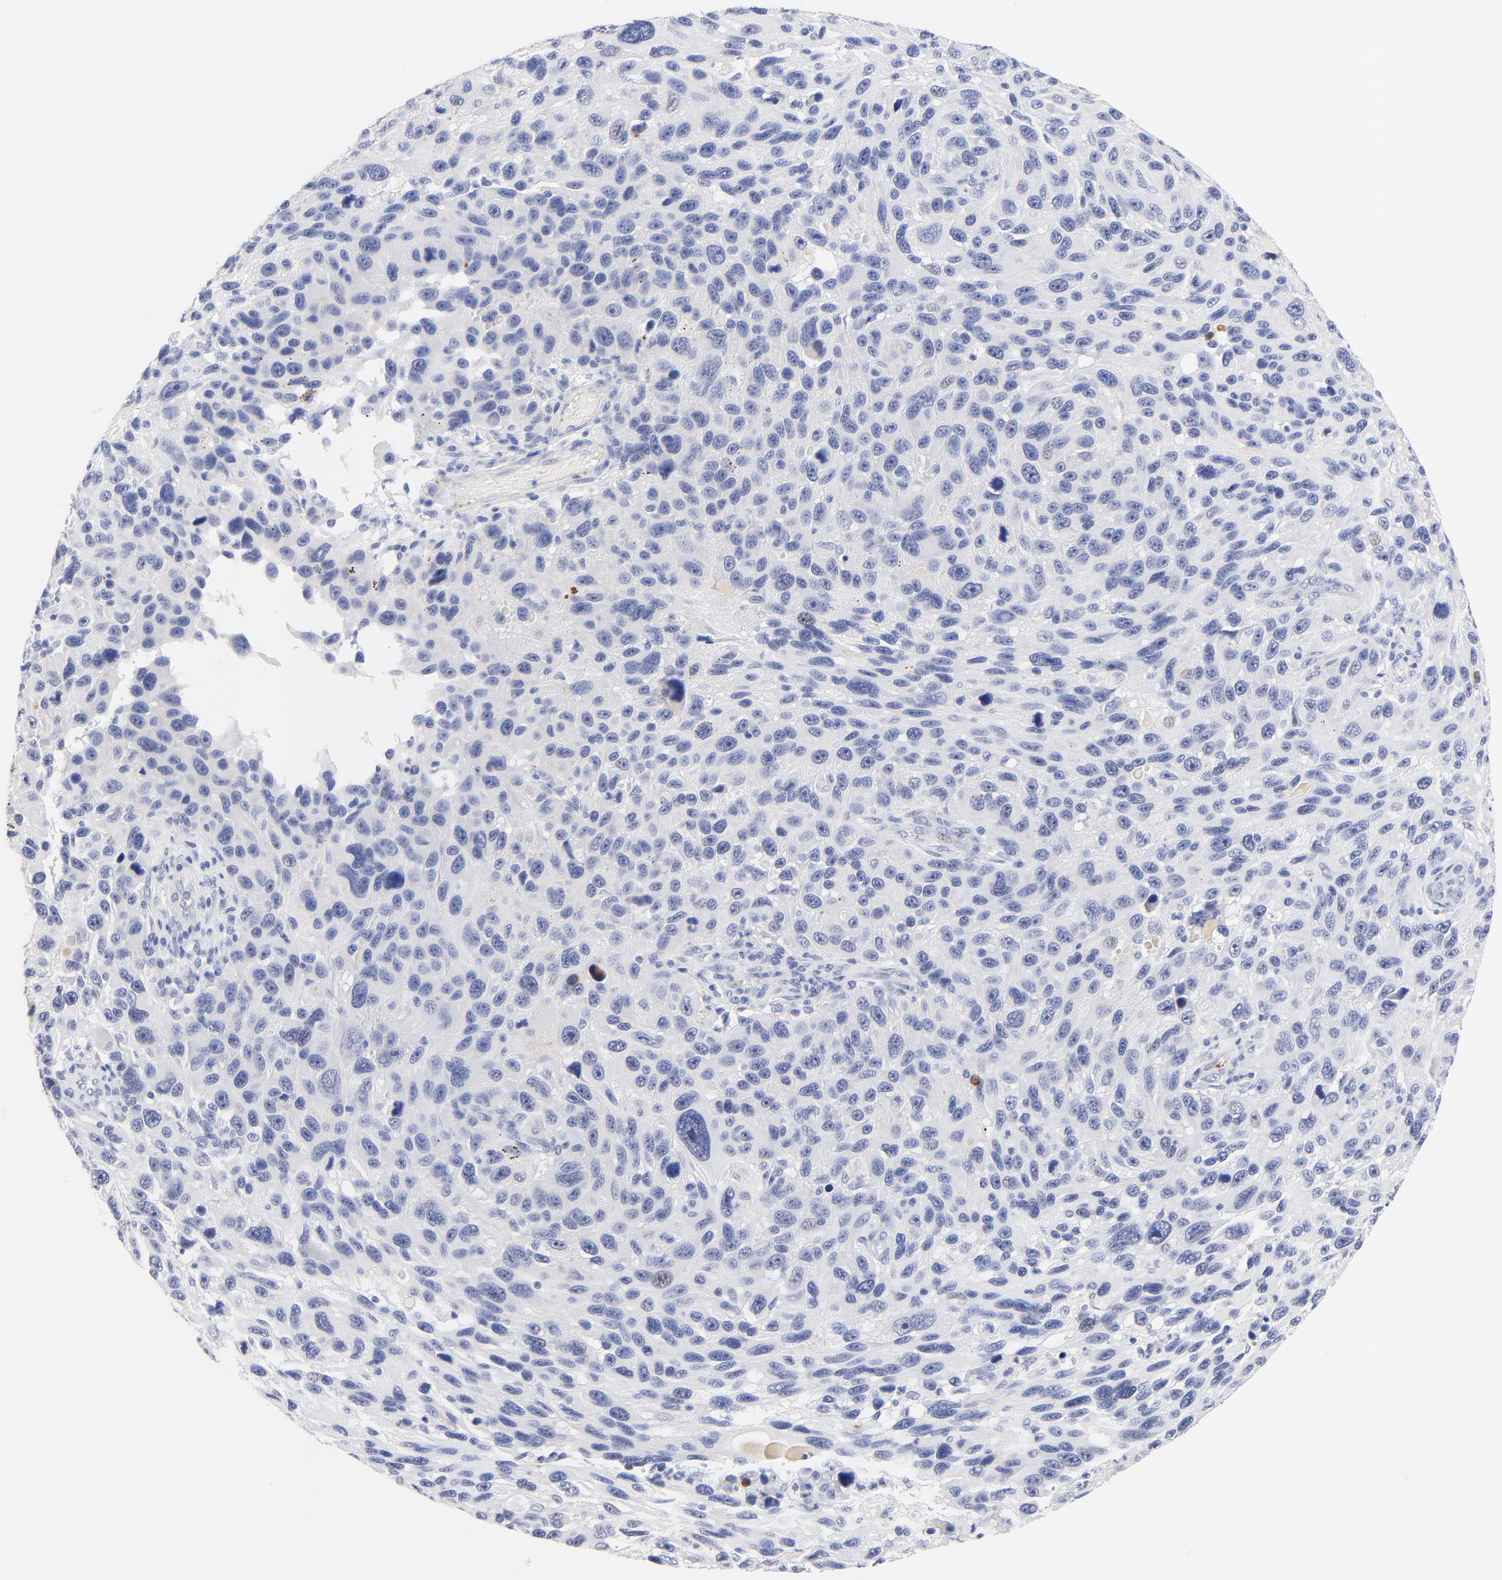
{"staining": {"intensity": "negative", "quantity": "none", "location": "none"}, "tissue": "melanoma", "cell_type": "Tumor cells", "image_type": "cancer", "snomed": [{"axis": "morphology", "description": "Malignant melanoma, NOS"}, {"axis": "topography", "description": "Skin"}], "caption": "Tumor cells show no significant protein expression in malignant melanoma.", "gene": "FAM117B", "patient": {"sex": "male", "age": 53}}